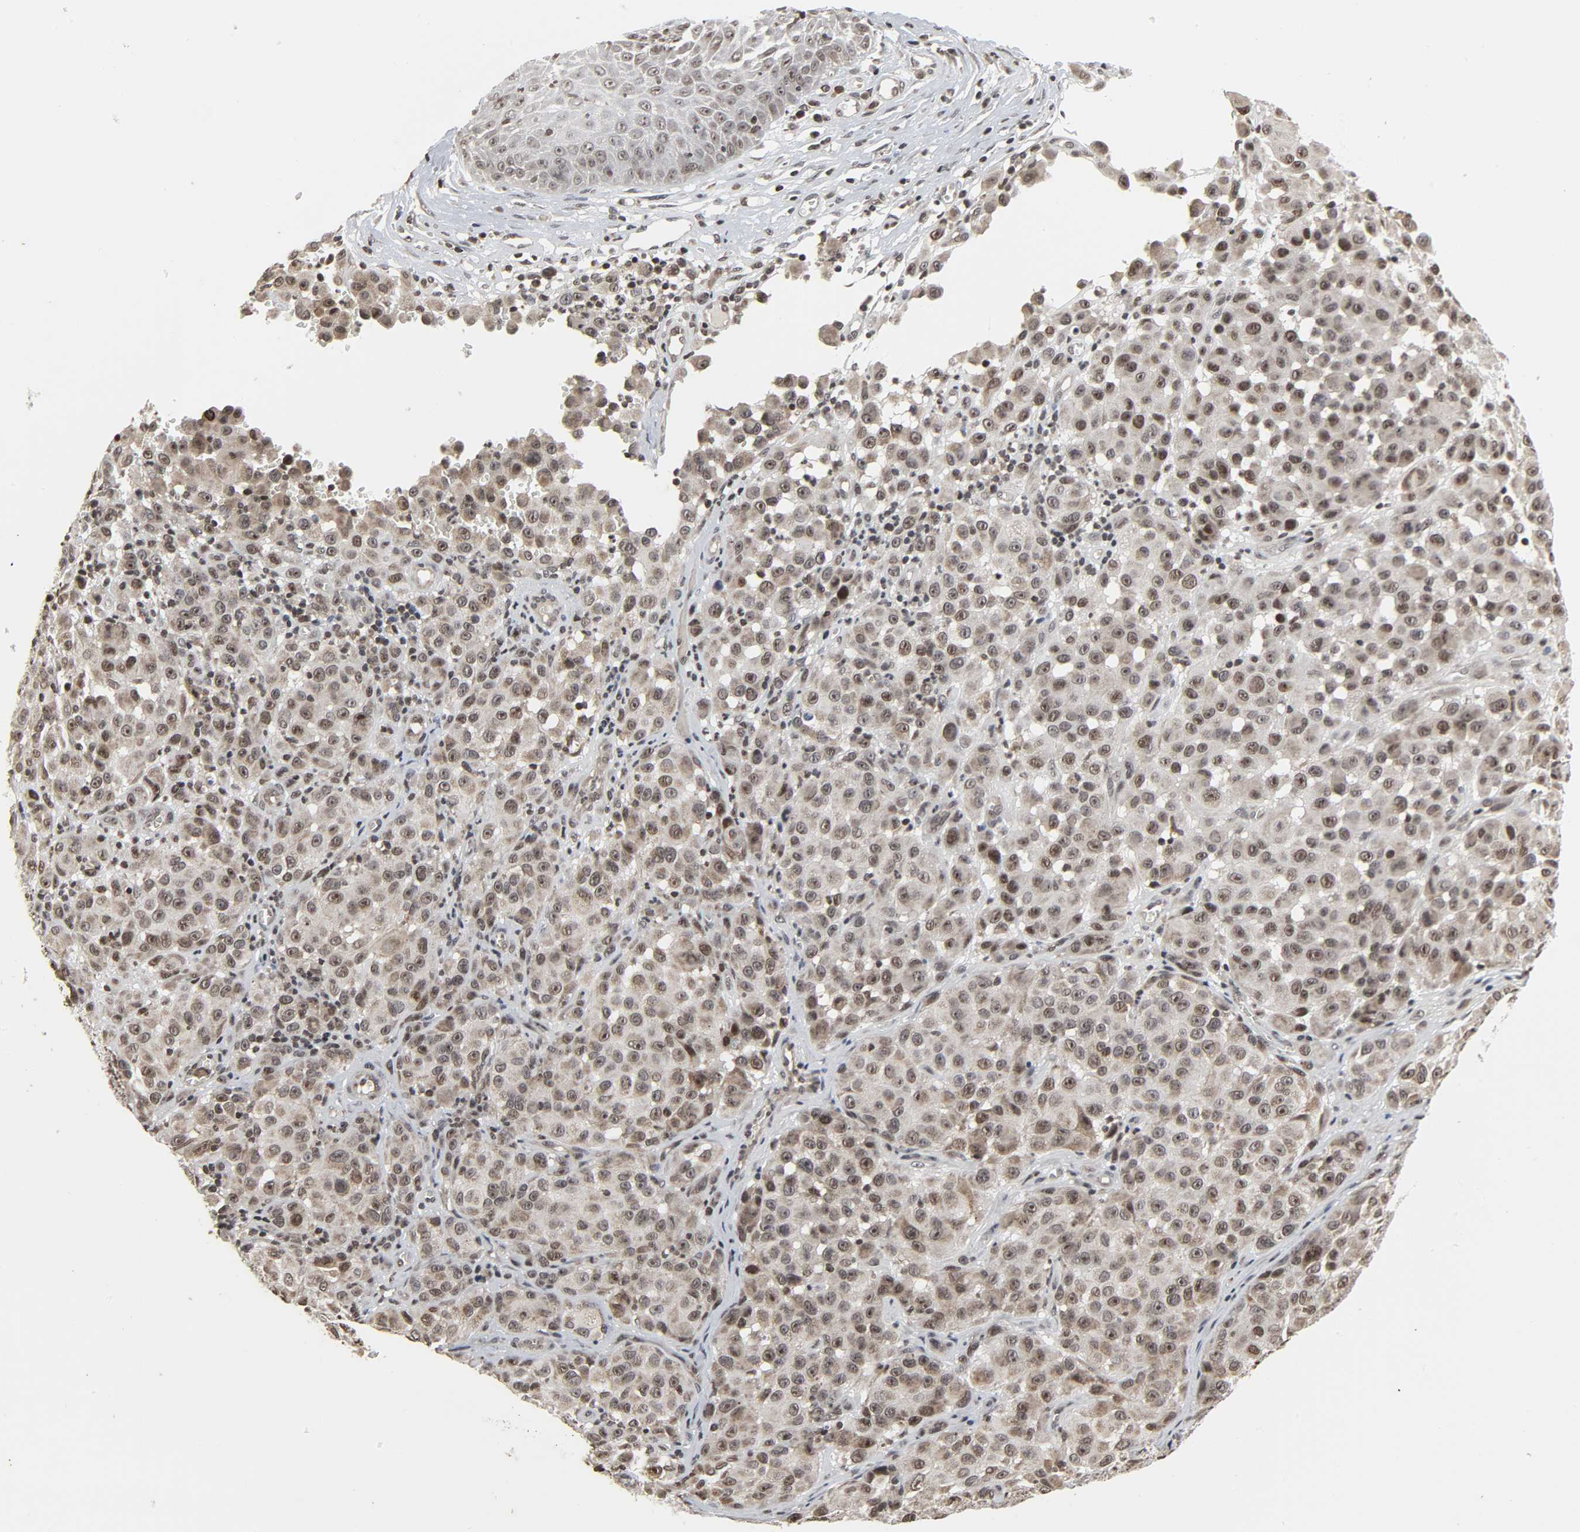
{"staining": {"intensity": "moderate", "quantity": "25%-75%", "location": "cytoplasmic/membranous,nuclear"}, "tissue": "melanoma", "cell_type": "Tumor cells", "image_type": "cancer", "snomed": [{"axis": "morphology", "description": "Malignant melanoma, NOS"}, {"axis": "topography", "description": "Skin"}], "caption": "IHC photomicrograph of neoplastic tissue: human melanoma stained using immunohistochemistry (IHC) exhibits medium levels of moderate protein expression localized specifically in the cytoplasmic/membranous and nuclear of tumor cells, appearing as a cytoplasmic/membranous and nuclear brown color.", "gene": "XRCC1", "patient": {"sex": "female", "age": 21}}